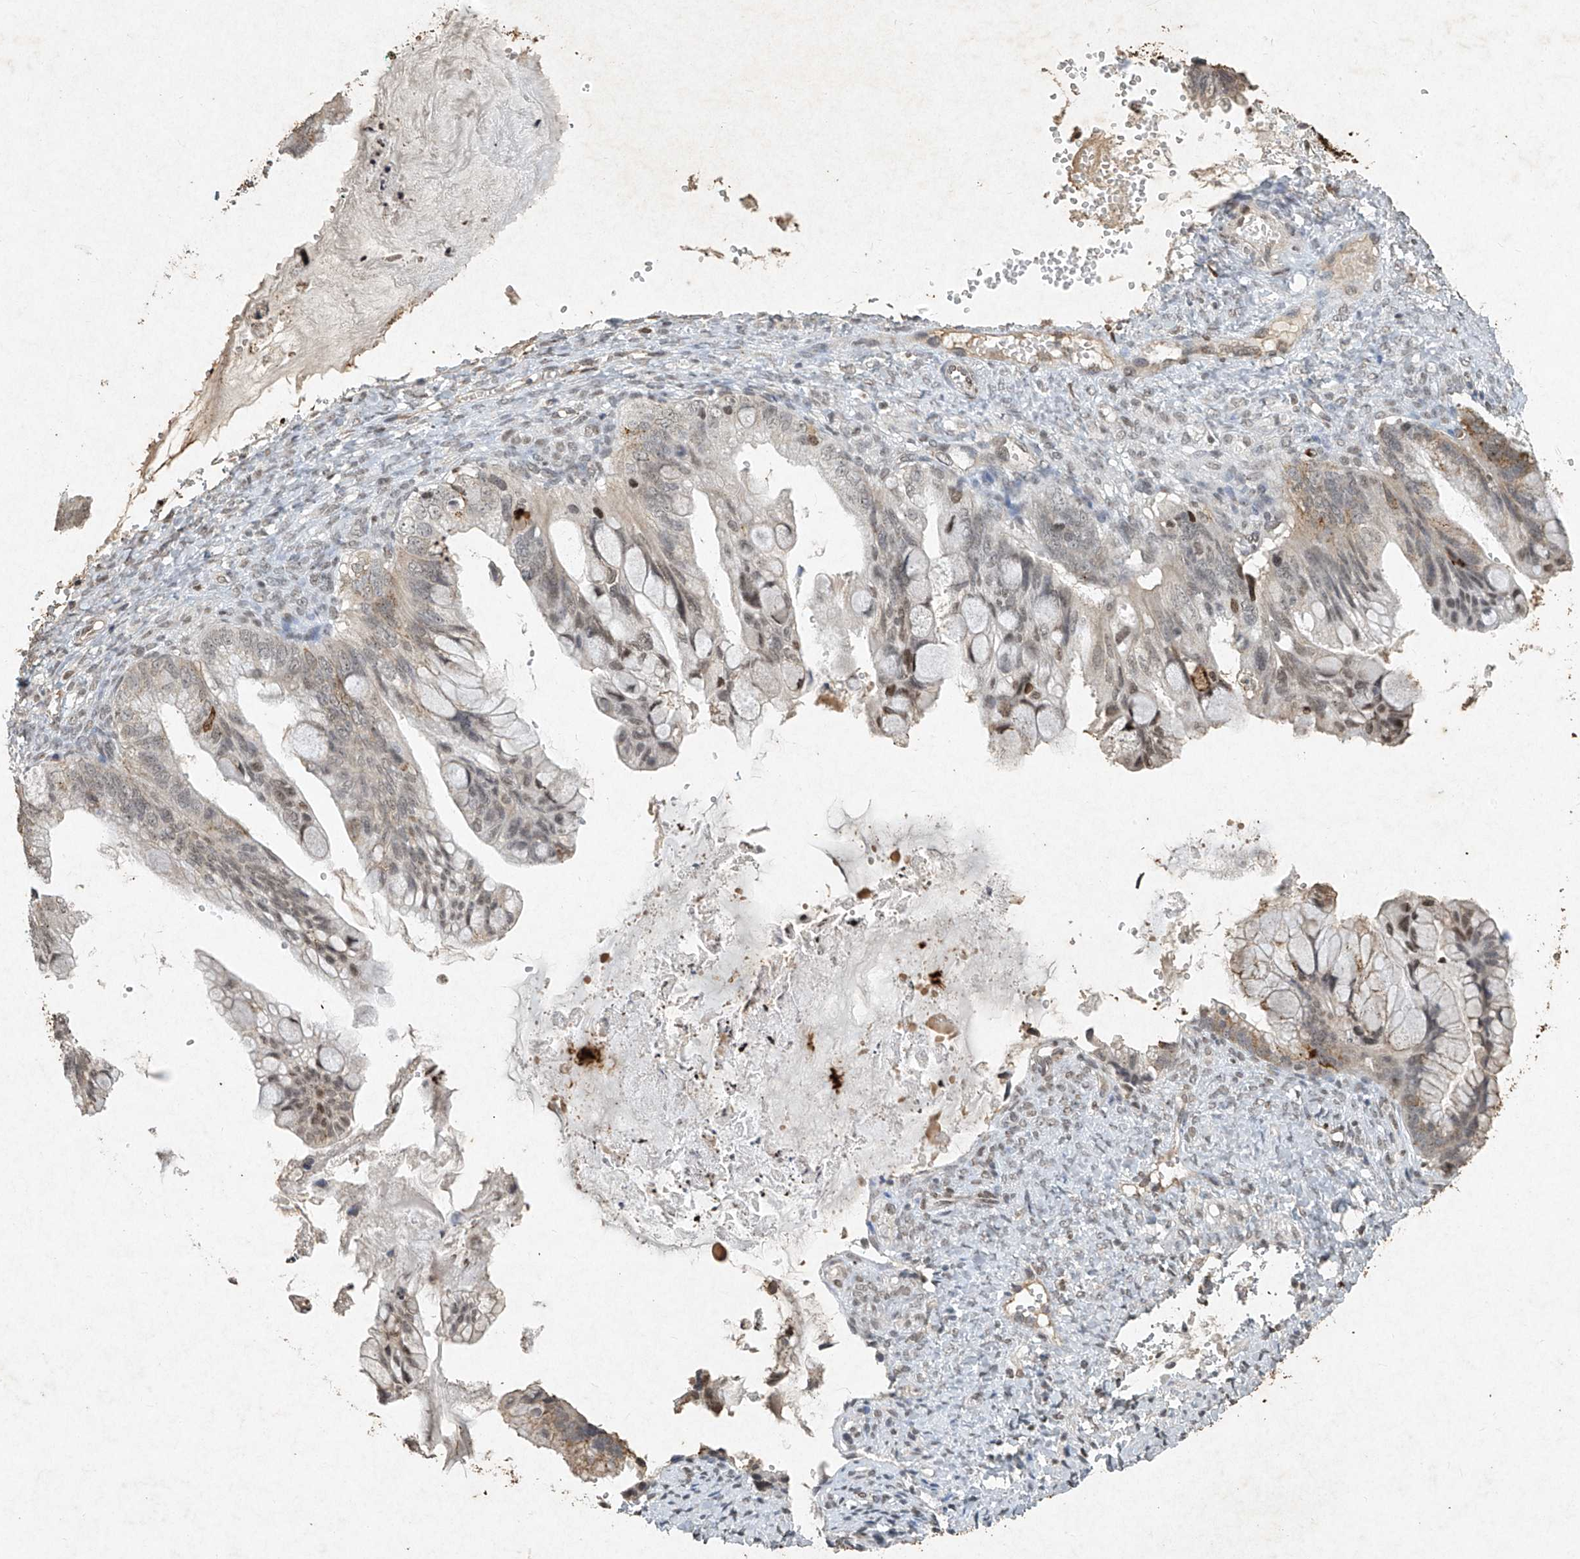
{"staining": {"intensity": "weak", "quantity": "25%-75%", "location": "cytoplasmic/membranous,nuclear"}, "tissue": "ovarian cancer", "cell_type": "Tumor cells", "image_type": "cancer", "snomed": [{"axis": "morphology", "description": "Cystadenocarcinoma, mucinous, NOS"}, {"axis": "topography", "description": "Ovary"}], "caption": "The immunohistochemical stain highlights weak cytoplasmic/membranous and nuclear expression in tumor cells of ovarian cancer (mucinous cystadenocarcinoma) tissue.", "gene": "ATRIP", "patient": {"sex": "female", "age": 36}}